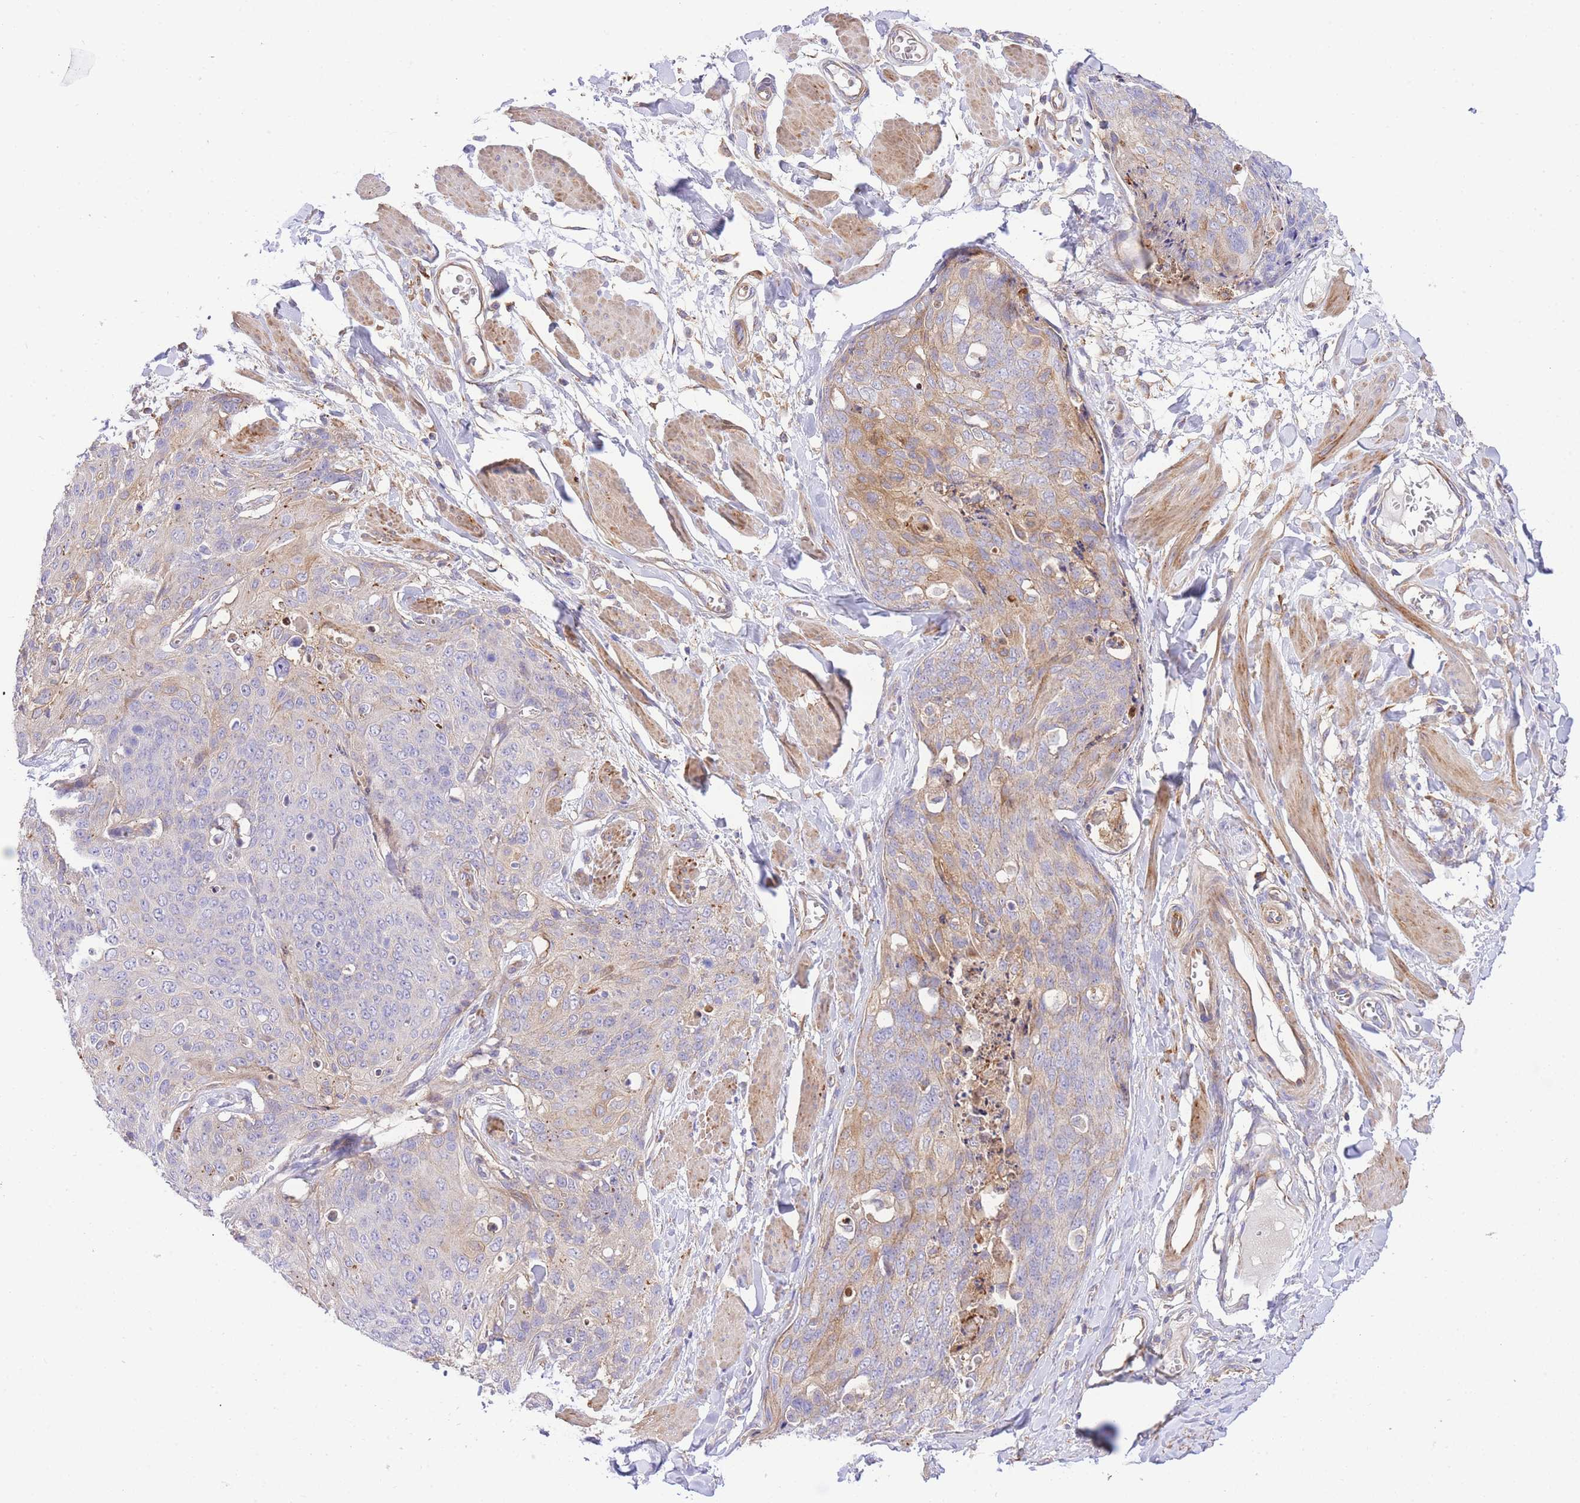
{"staining": {"intensity": "moderate", "quantity": "<25%", "location": "cytoplasmic/membranous"}, "tissue": "skin cancer", "cell_type": "Tumor cells", "image_type": "cancer", "snomed": [{"axis": "morphology", "description": "Squamous cell carcinoma, NOS"}, {"axis": "topography", "description": "Skin"}, {"axis": "topography", "description": "Vulva"}], "caption": "Immunohistochemical staining of human skin squamous cell carcinoma displays low levels of moderate cytoplasmic/membranous protein staining in approximately <25% of tumor cells.", "gene": "INSYN2B", "patient": {"sex": "female", "age": 85}}